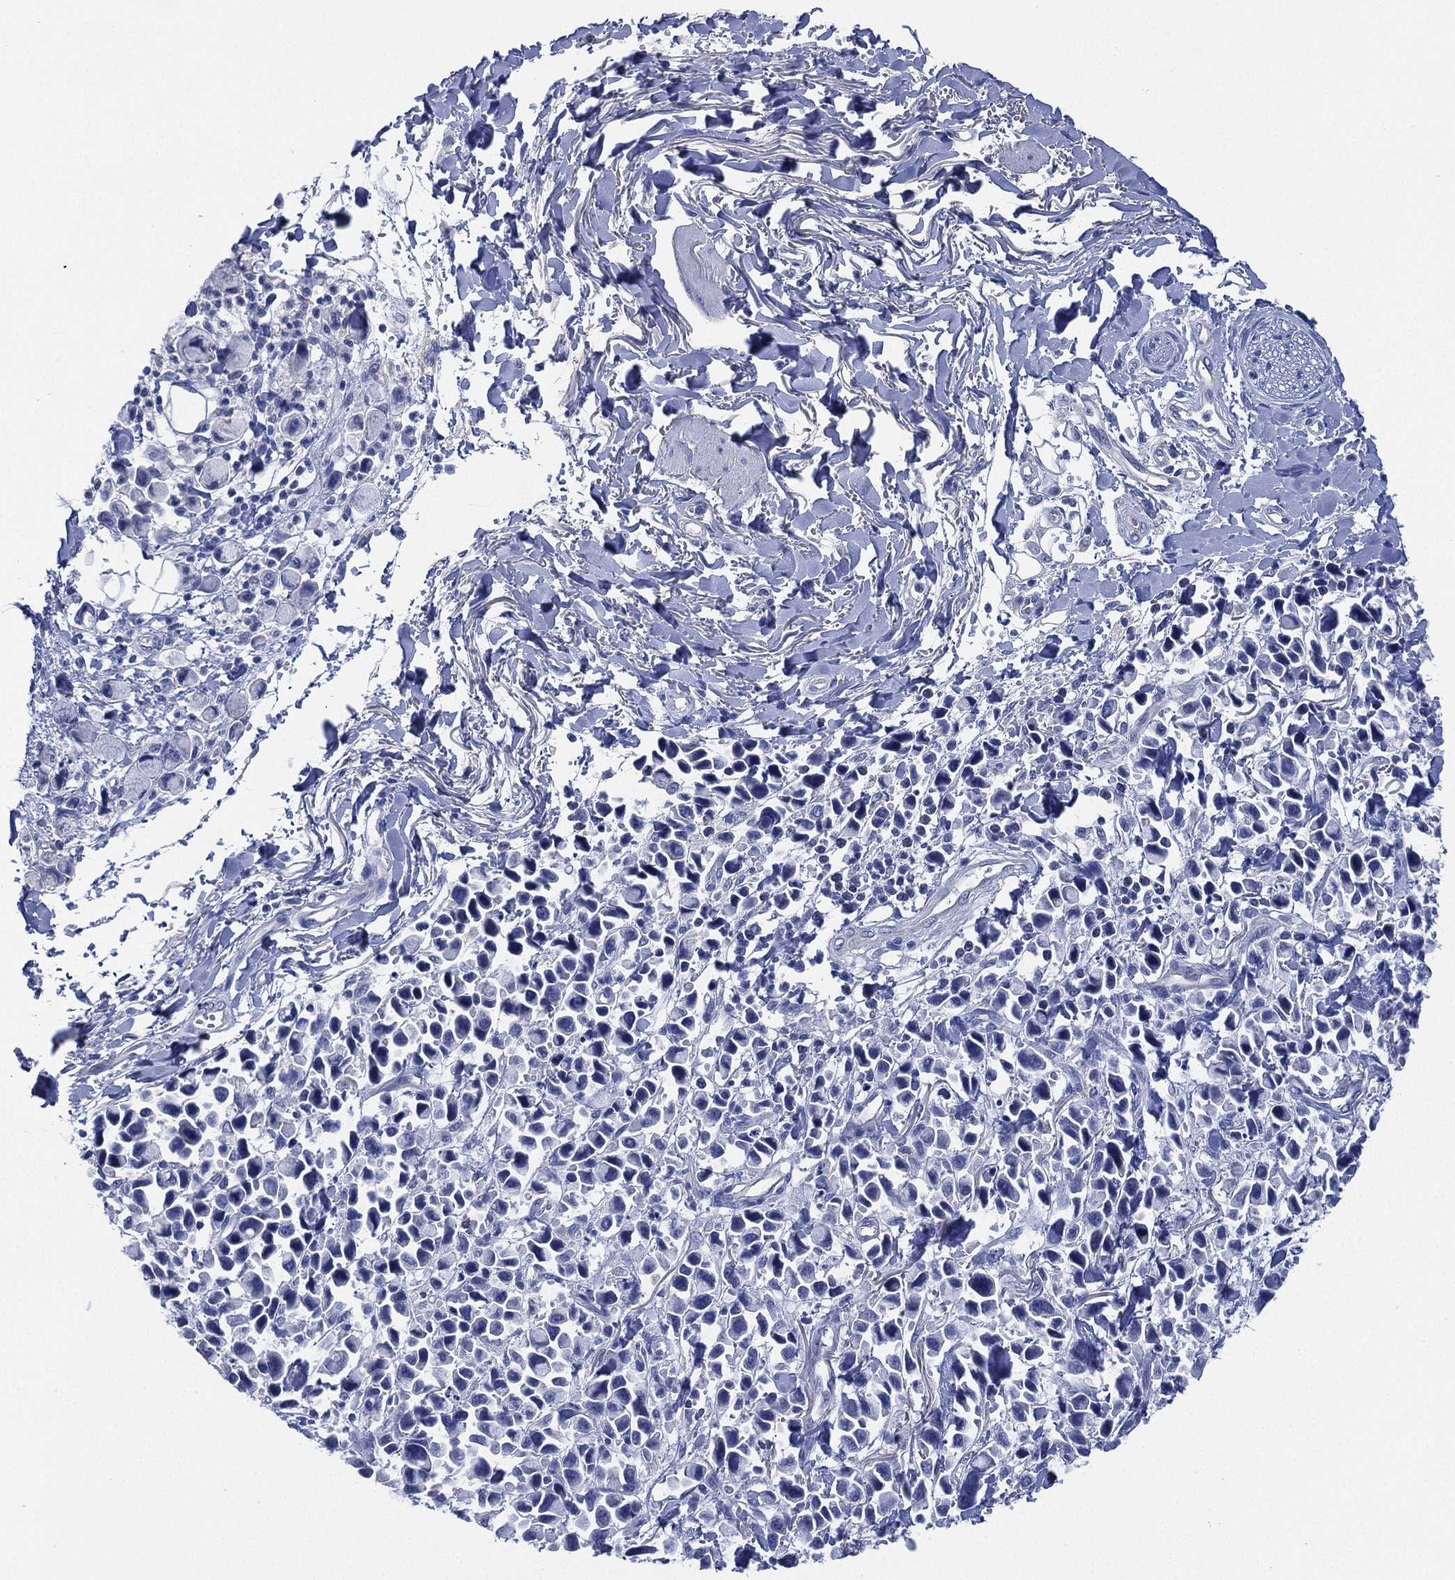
{"staining": {"intensity": "negative", "quantity": "none", "location": "none"}, "tissue": "stomach cancer", "cell_type": "Tumor cells", "image_type": "cancer", "snomed": [{"axis": "morphology", "description": "Adenocarcinoma, NOS"}, {"axis": "topography", "description": "Stomach"}], "caption": "Photomicrograph shows no significant protein positivity in tumor cells of stomach adenocarcinoma.", "gene": "CCDC70", "patient": {"sex": "female", "age": 81}}